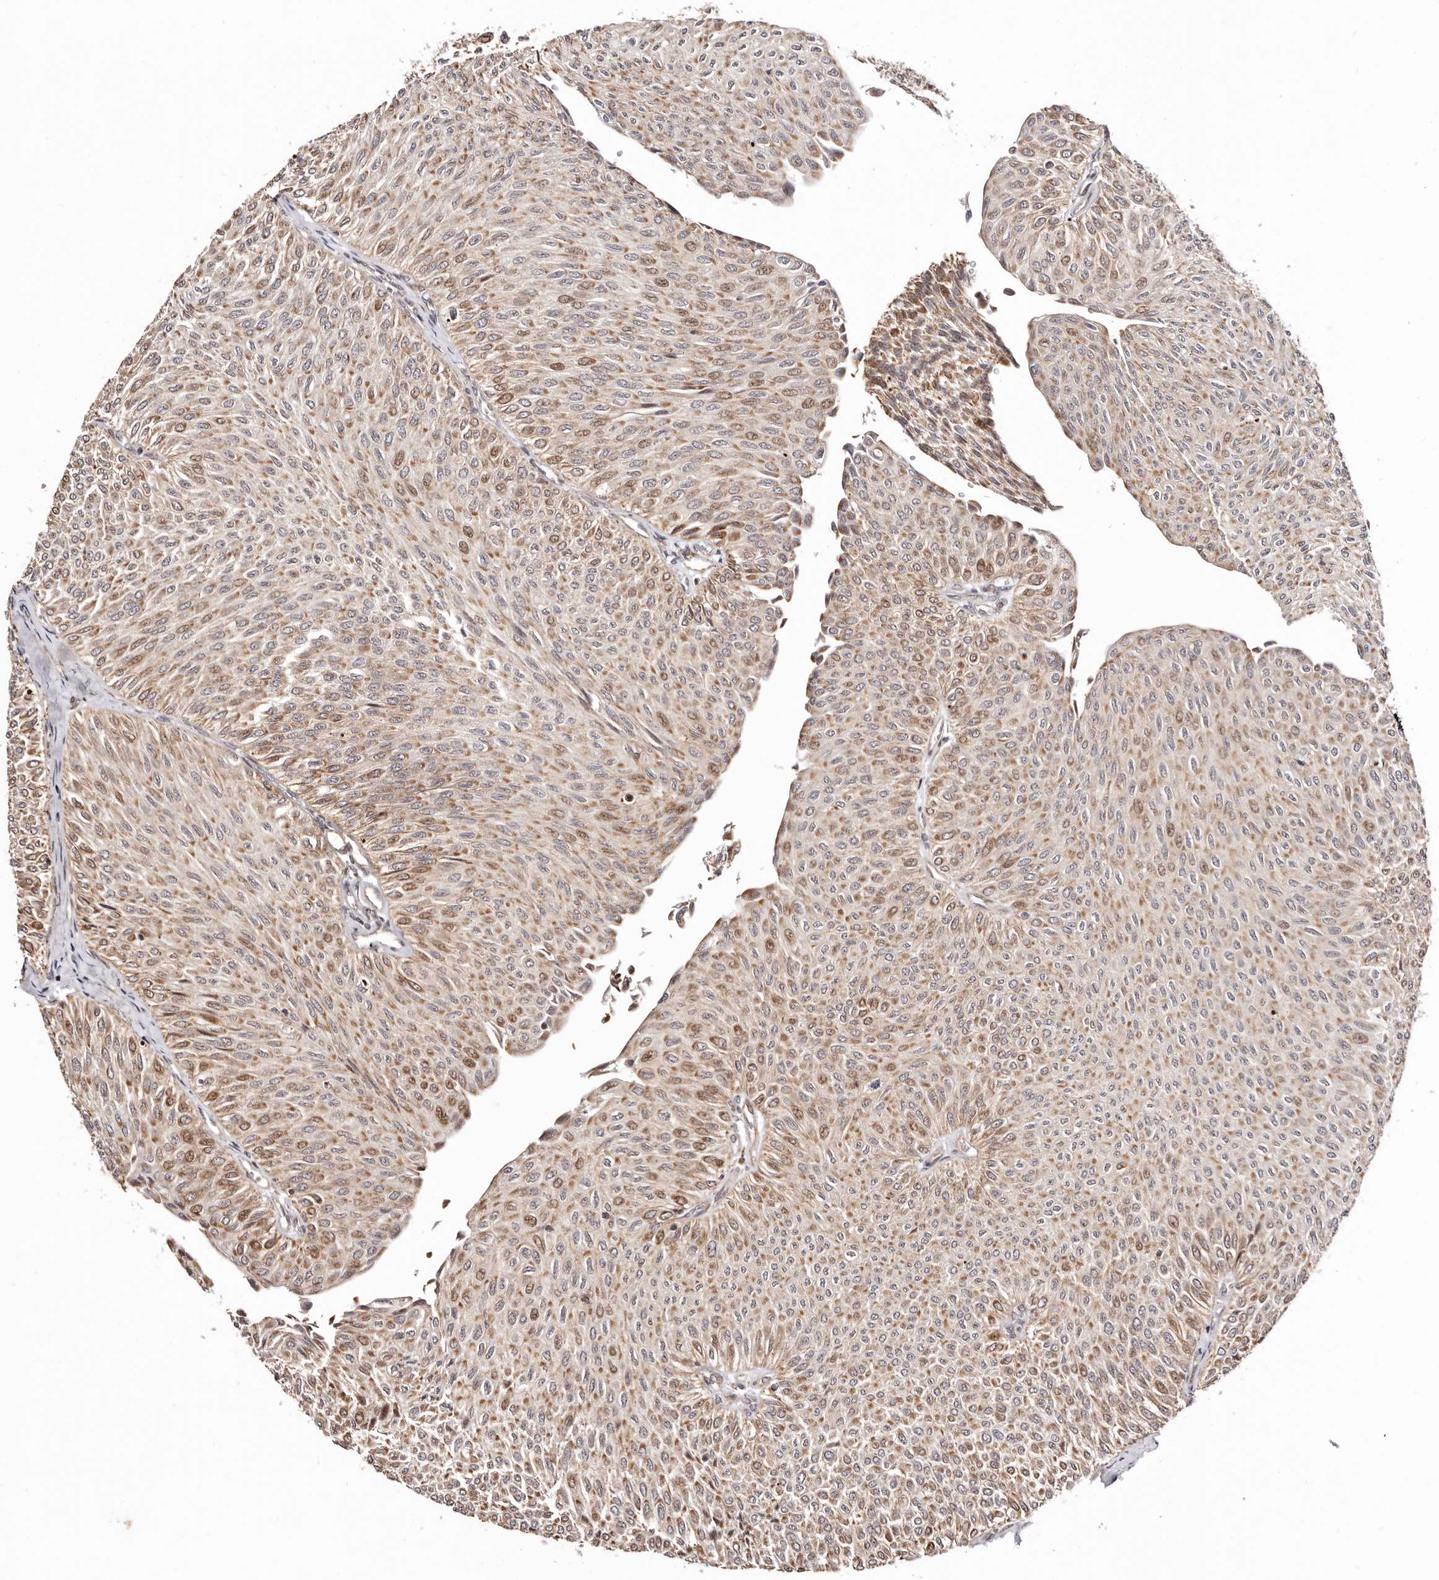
{"staining": {"intensity": "moderate", "quantity": ">75%", "location": "cytoplasmic/membranous"}, "tissue": "urothelial cancer", "cell_type": "Tumor cells", "image_type": "cancer", "snomed": [{"axis": "morphology", "description": "Urothelial carcinoma, Low grade"}, {"axis": "topography", "description": "Urinary bladder"}], "caption": "A medium amount of moderate cytoplasmic/membranous staining is identified in approximately >75% of tumor cells in urothelial carcinoma (low-grade) tissue.", "gene": "HIVEP3", "patient": {"sex": "male", "age": 78}}